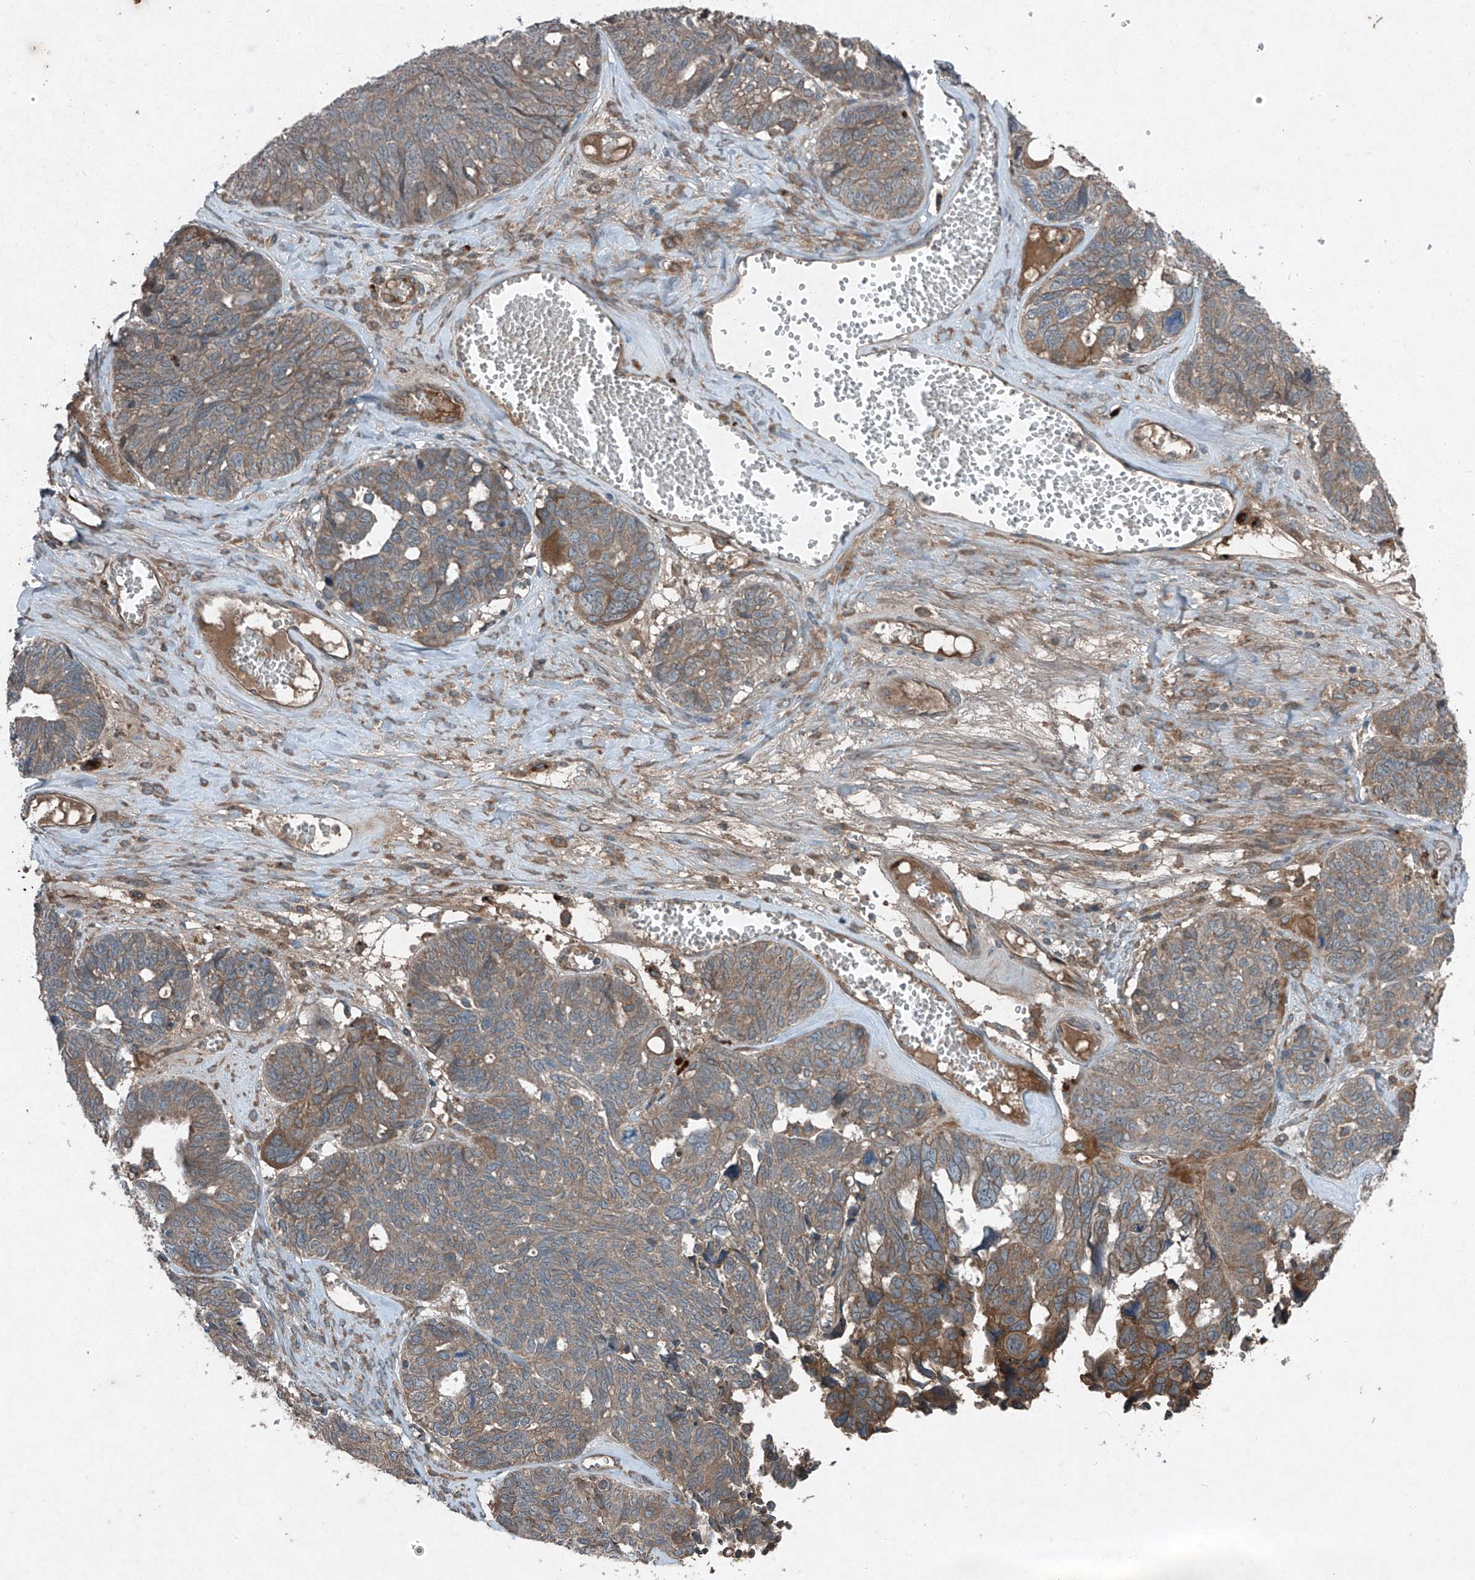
{"staining": {"intensity": "moderate", "quantity": "25%-75%", "location": "cytoplasmic/membranous"}, "tissue": "ovarian cancer", "cell_type": "Tumor cells", "image_type": "cancer", "snomed": [{"axis": "morphology", "description": "Cystadenocarcinoma, serous, NOS"}, {"axis": "topography", "description": "Ovary"}], "caption": "Immunohistochemical staining of ovarian cancer (serous cystadenocarcinoma) displays medium levels of moderate cytoplasmic/membranous expression in approximately 25%-75% of tumor cells. Immunohistochemistry stains the protein of interest in brown and the nuclei are stained blue.", "gene": "FOXRED2", "patient": {"sex": "female", "age": 79}}